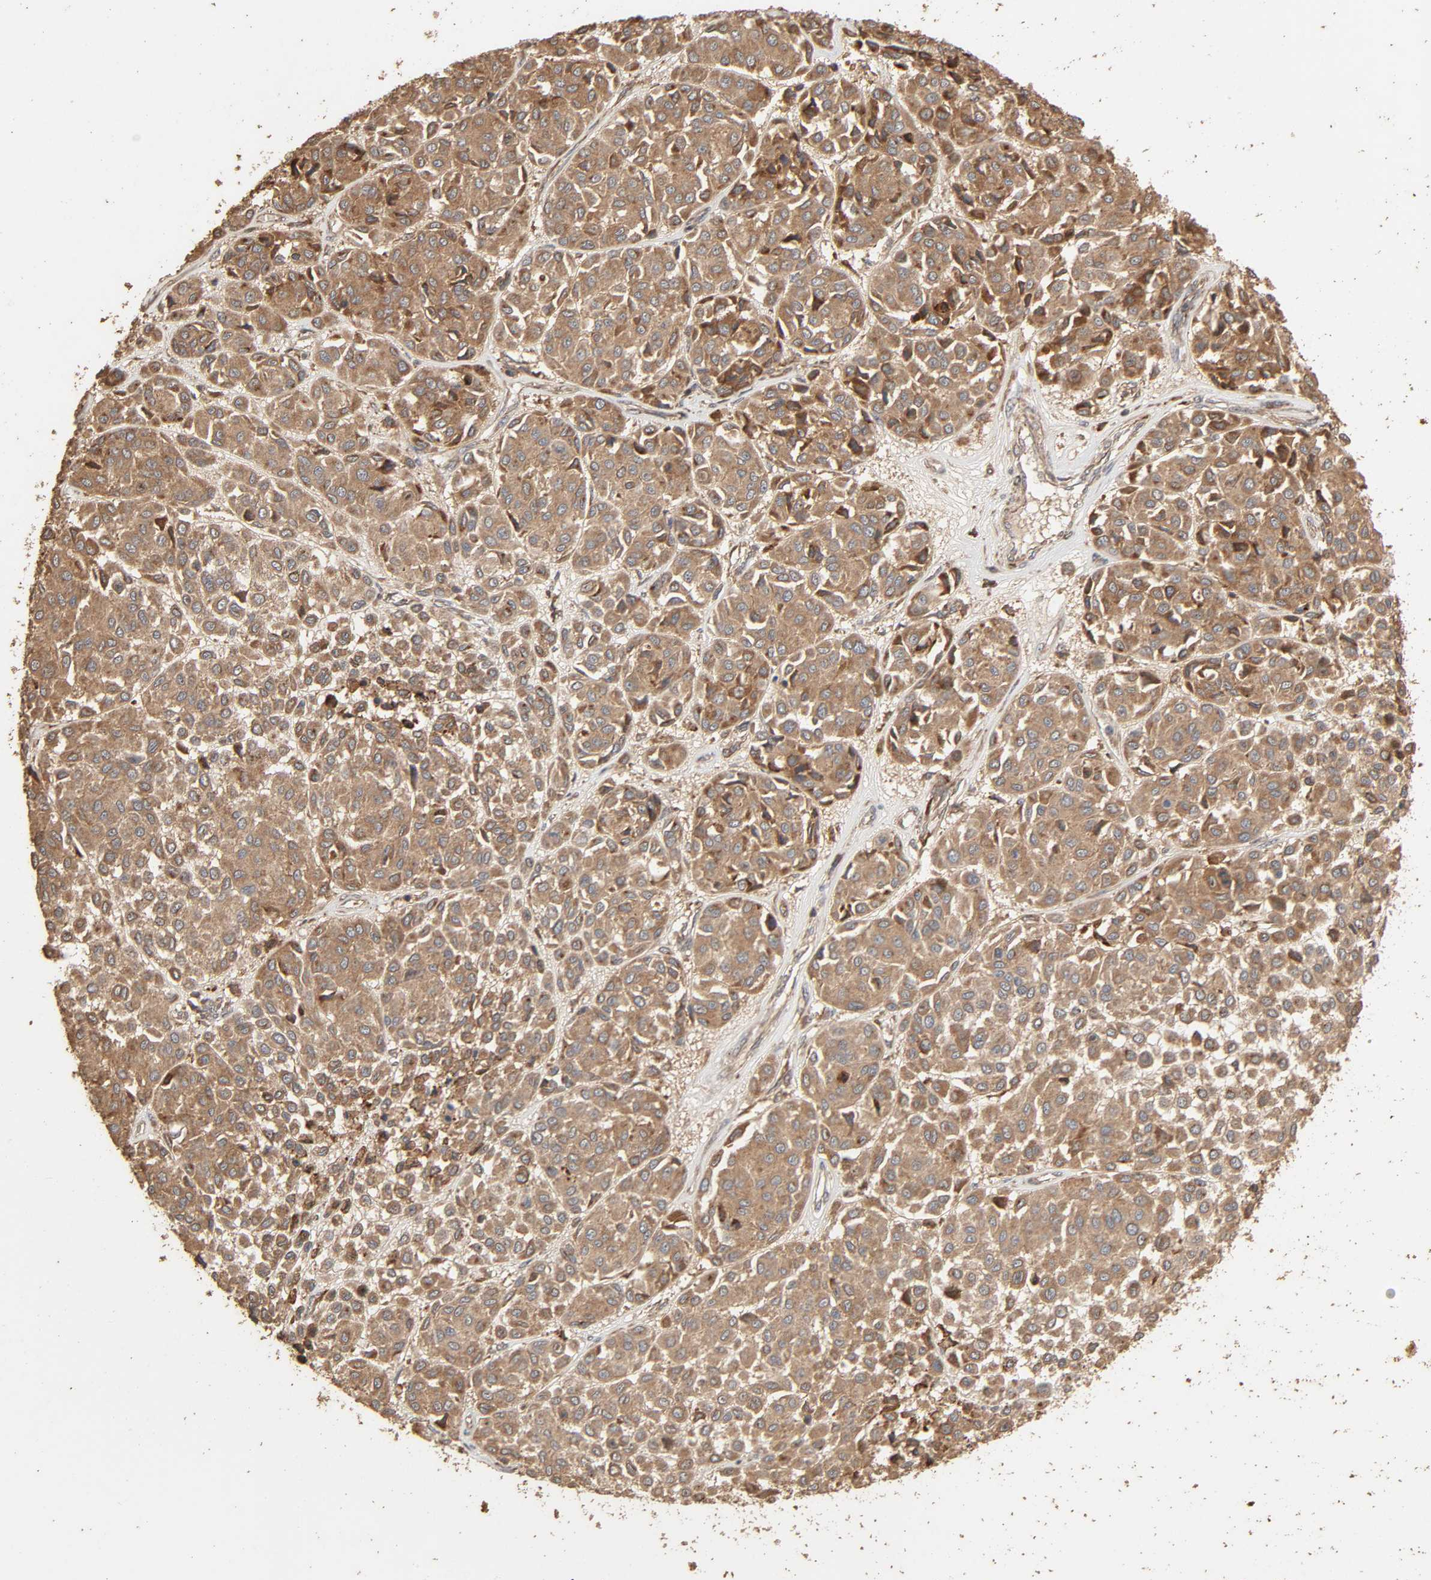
{"staining": {"intensity": "moderate", "quantity": "<25%", "location": "cytoplasmic/membranous"}, "tissue": "melanoma", "cell_type": "Tumor cells", "image_type": "cancer", "snomed": [{"axis": "morphology", "description": "Malignant melanoma, Metastatic site"}, {"axis": "topography", "description": "Soft tissue"}], "caption": "IHC image of melanoma stained for a protein (brown), which exhibits low levels of moderate cytoplasmic/membranous staining in approximately <25% of tumor cells.", "gene": "RPS6KA6", "patient": {"sex": "male", "age": 41}}